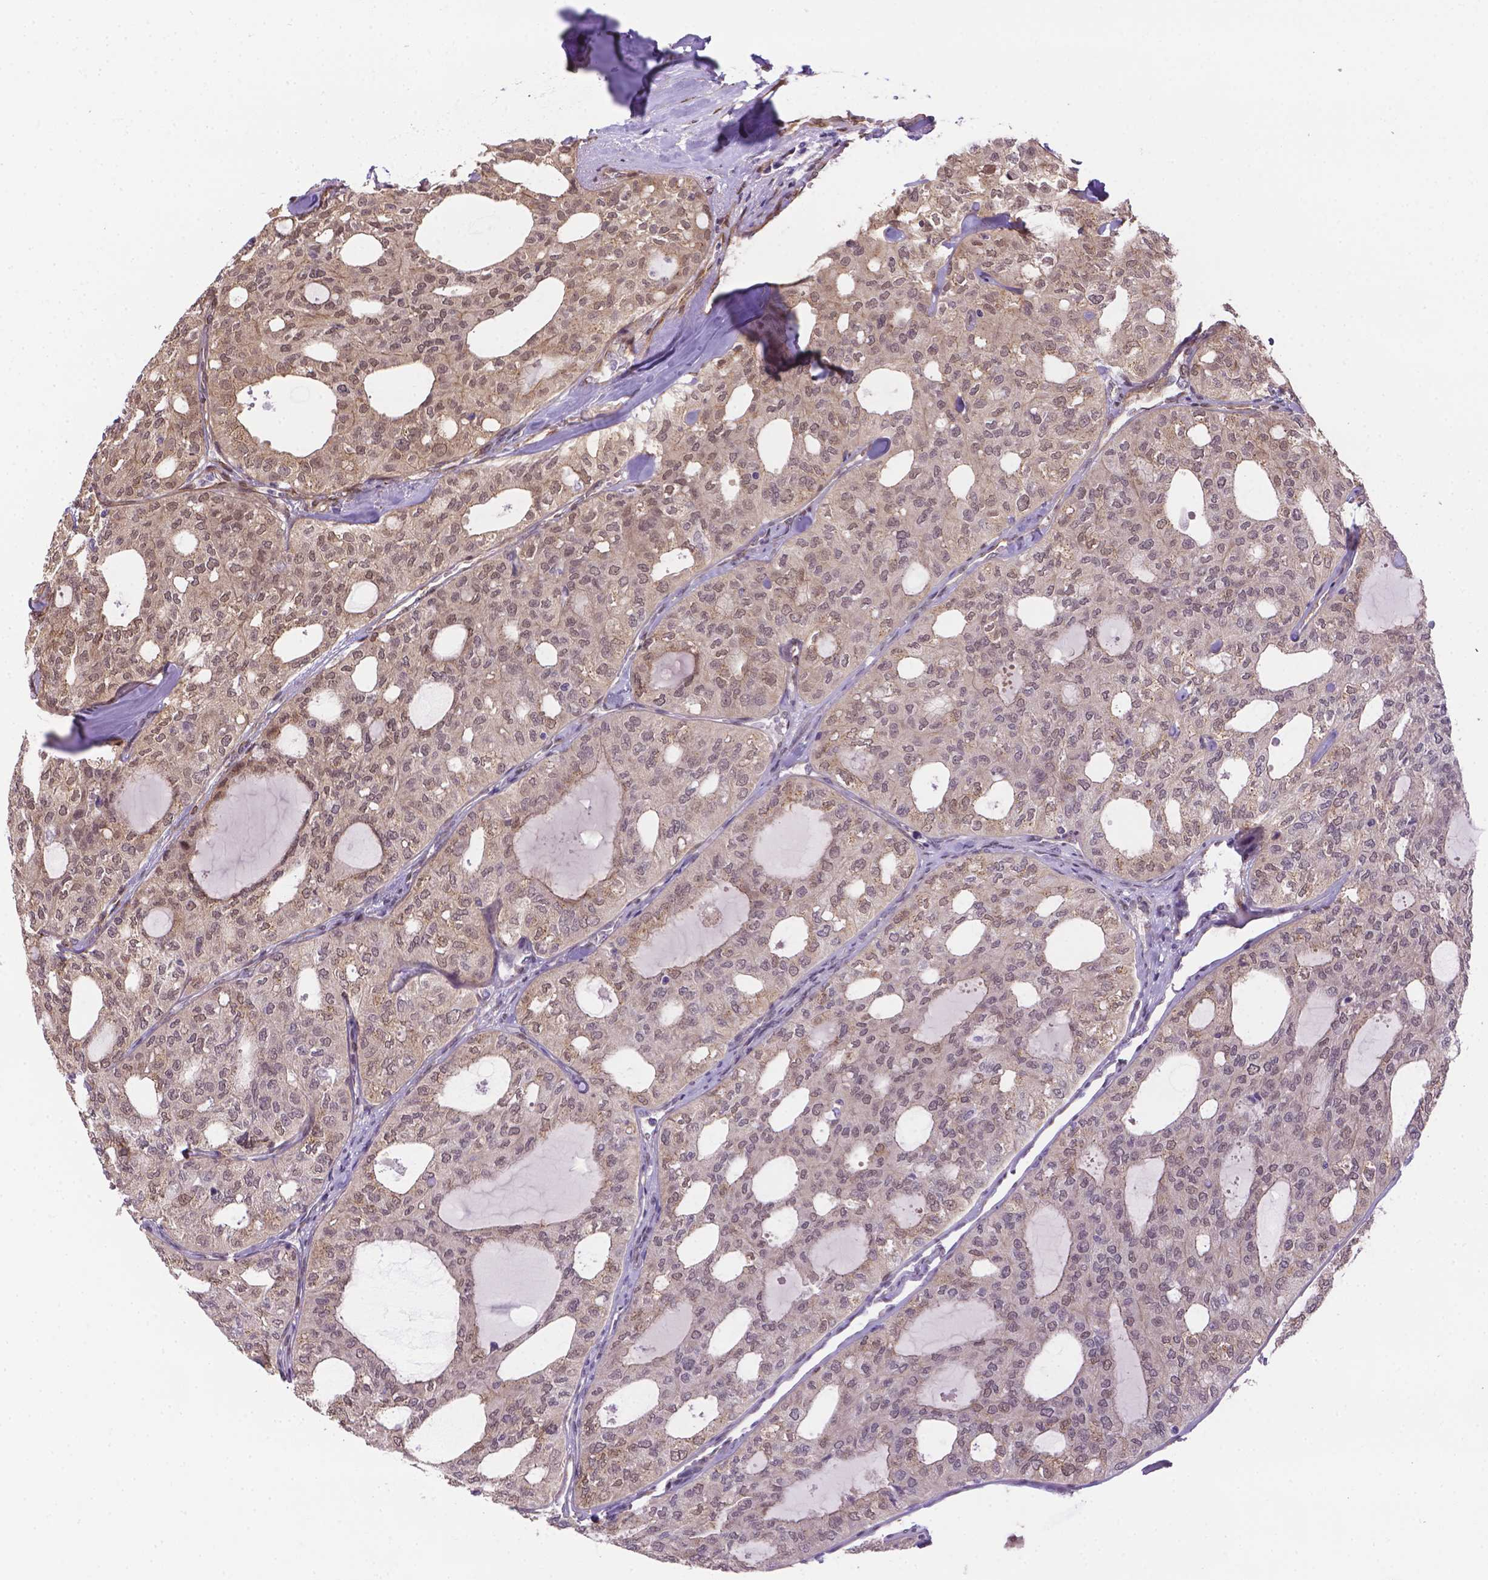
{"staining": {"intensity": "weak", "quantity": "25%-75%", "location": "cytoplasmic/membranous"}, "tissue": "thyroid cancer", "cell_type": "Tumor cells", "image_type": "cancer", "snomed": [{"axis": "morphology", "description": "Follicular adenoma carcinoma, NOS"}, {"axis": "topography", "description": "Thyroid gland"}], "caption": "Immunohistochemical staining of thyroid follicular adenoma carcinoma exhibits low levels of weak cytoplasmic/membranous protein expression in about 25%-75% of tumor cells. The protein is shown in brown color, while the nuclei are stained blue.", "gene": "YAP1", "patient": {"sex": "male", "age": 75}}